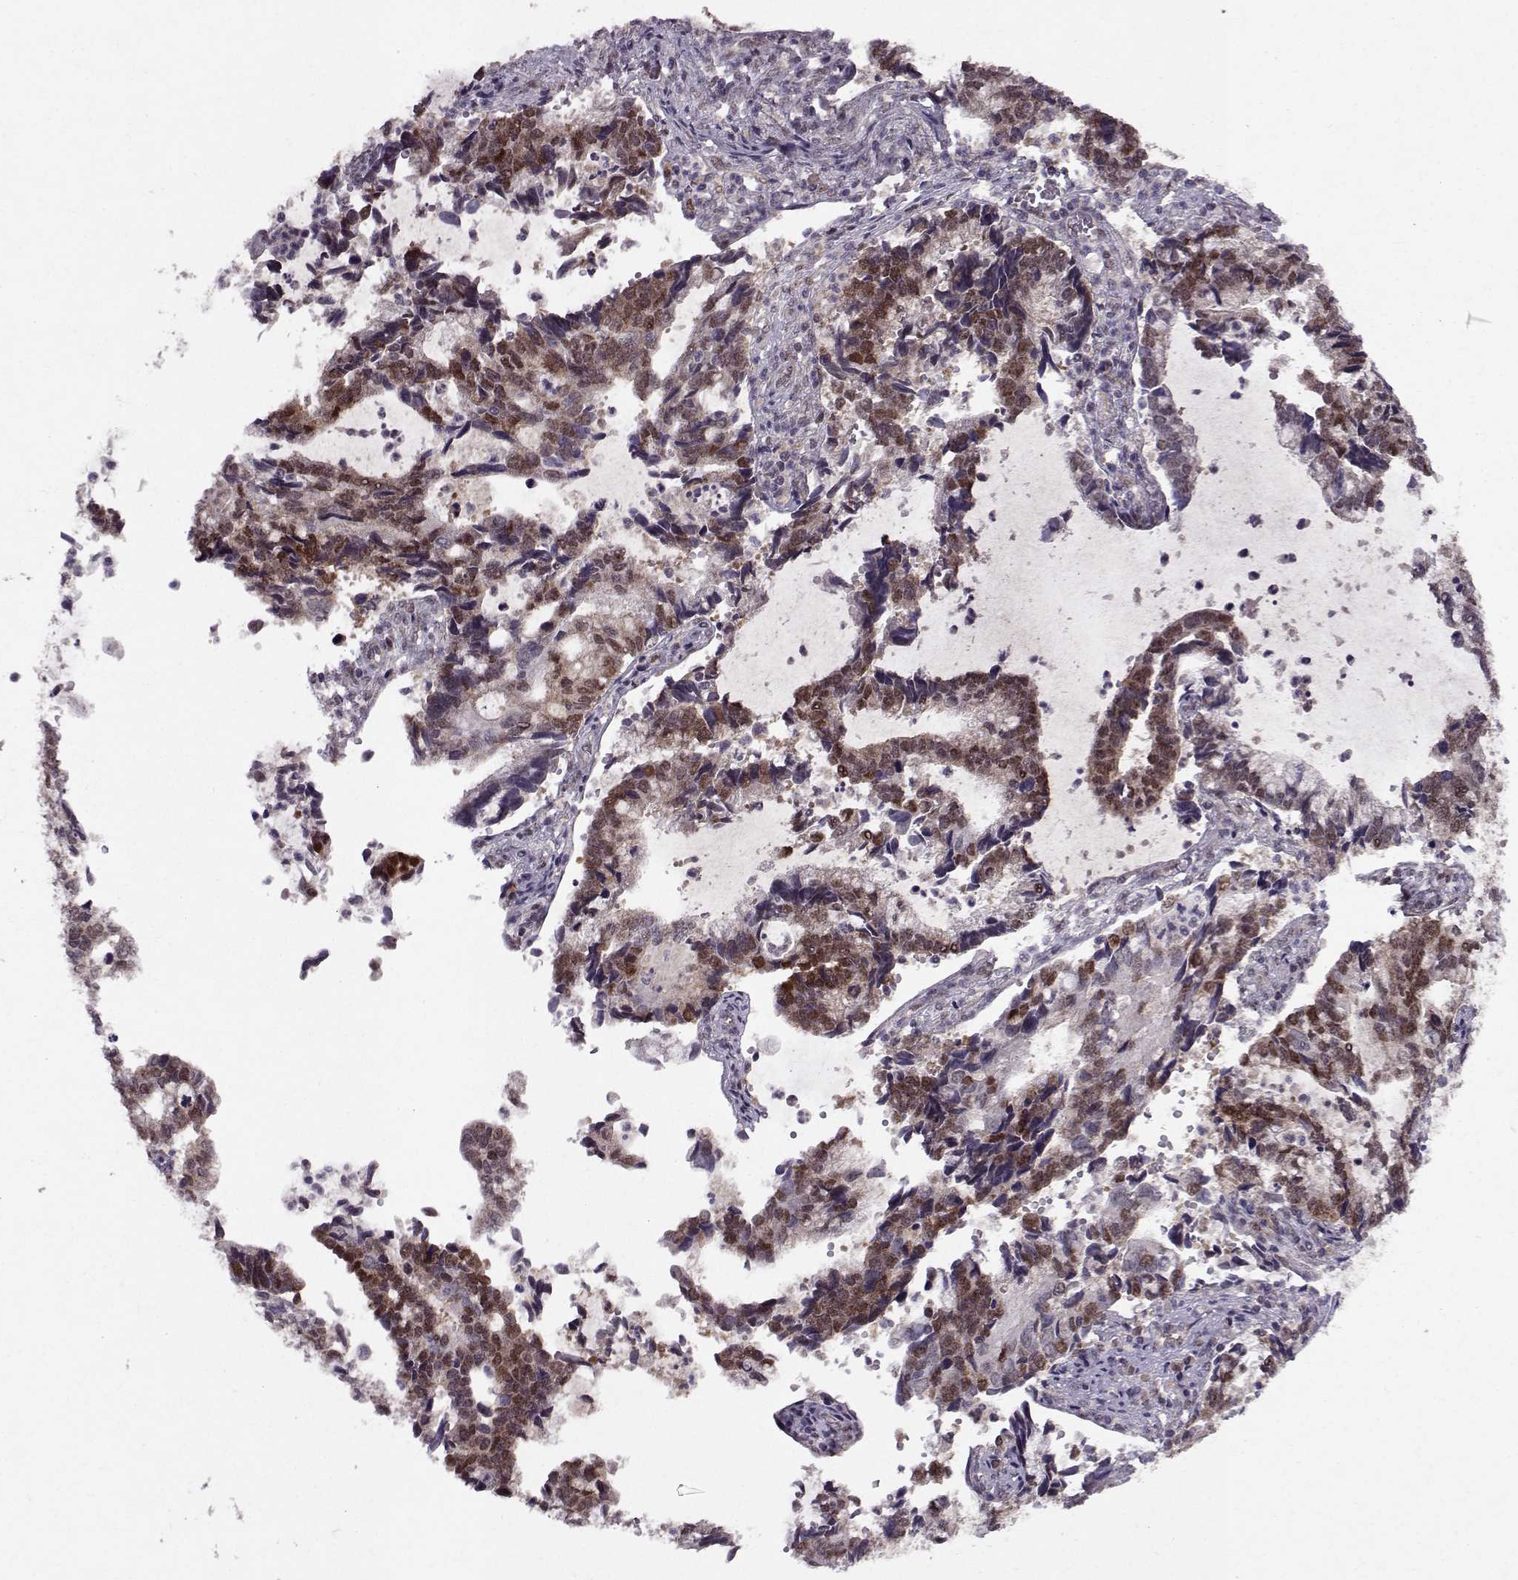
{"staining": {"intensity": "moderate", "quantity": "25%-75%", "location": "nuclear"}, "tissue": "cervical cancer", "cell_type": "Tumor cells", "image_type": "cancer", "snomed": [{"axis": "morphology", "description": "Adenocarcinoma, NOS"}, {"axis": "topography", "description": "Cervix"}], "caption": "Immunohistochemical staining of adenocarcinoma (cervical) shows moderate nuclear protein positivity in approximately 25%-75% of tumor cells. (Brightfield microscopy of DAB IHC at high magnification).", "gene": "CDK4", "patient": {"sex": "female", "age": 42}}